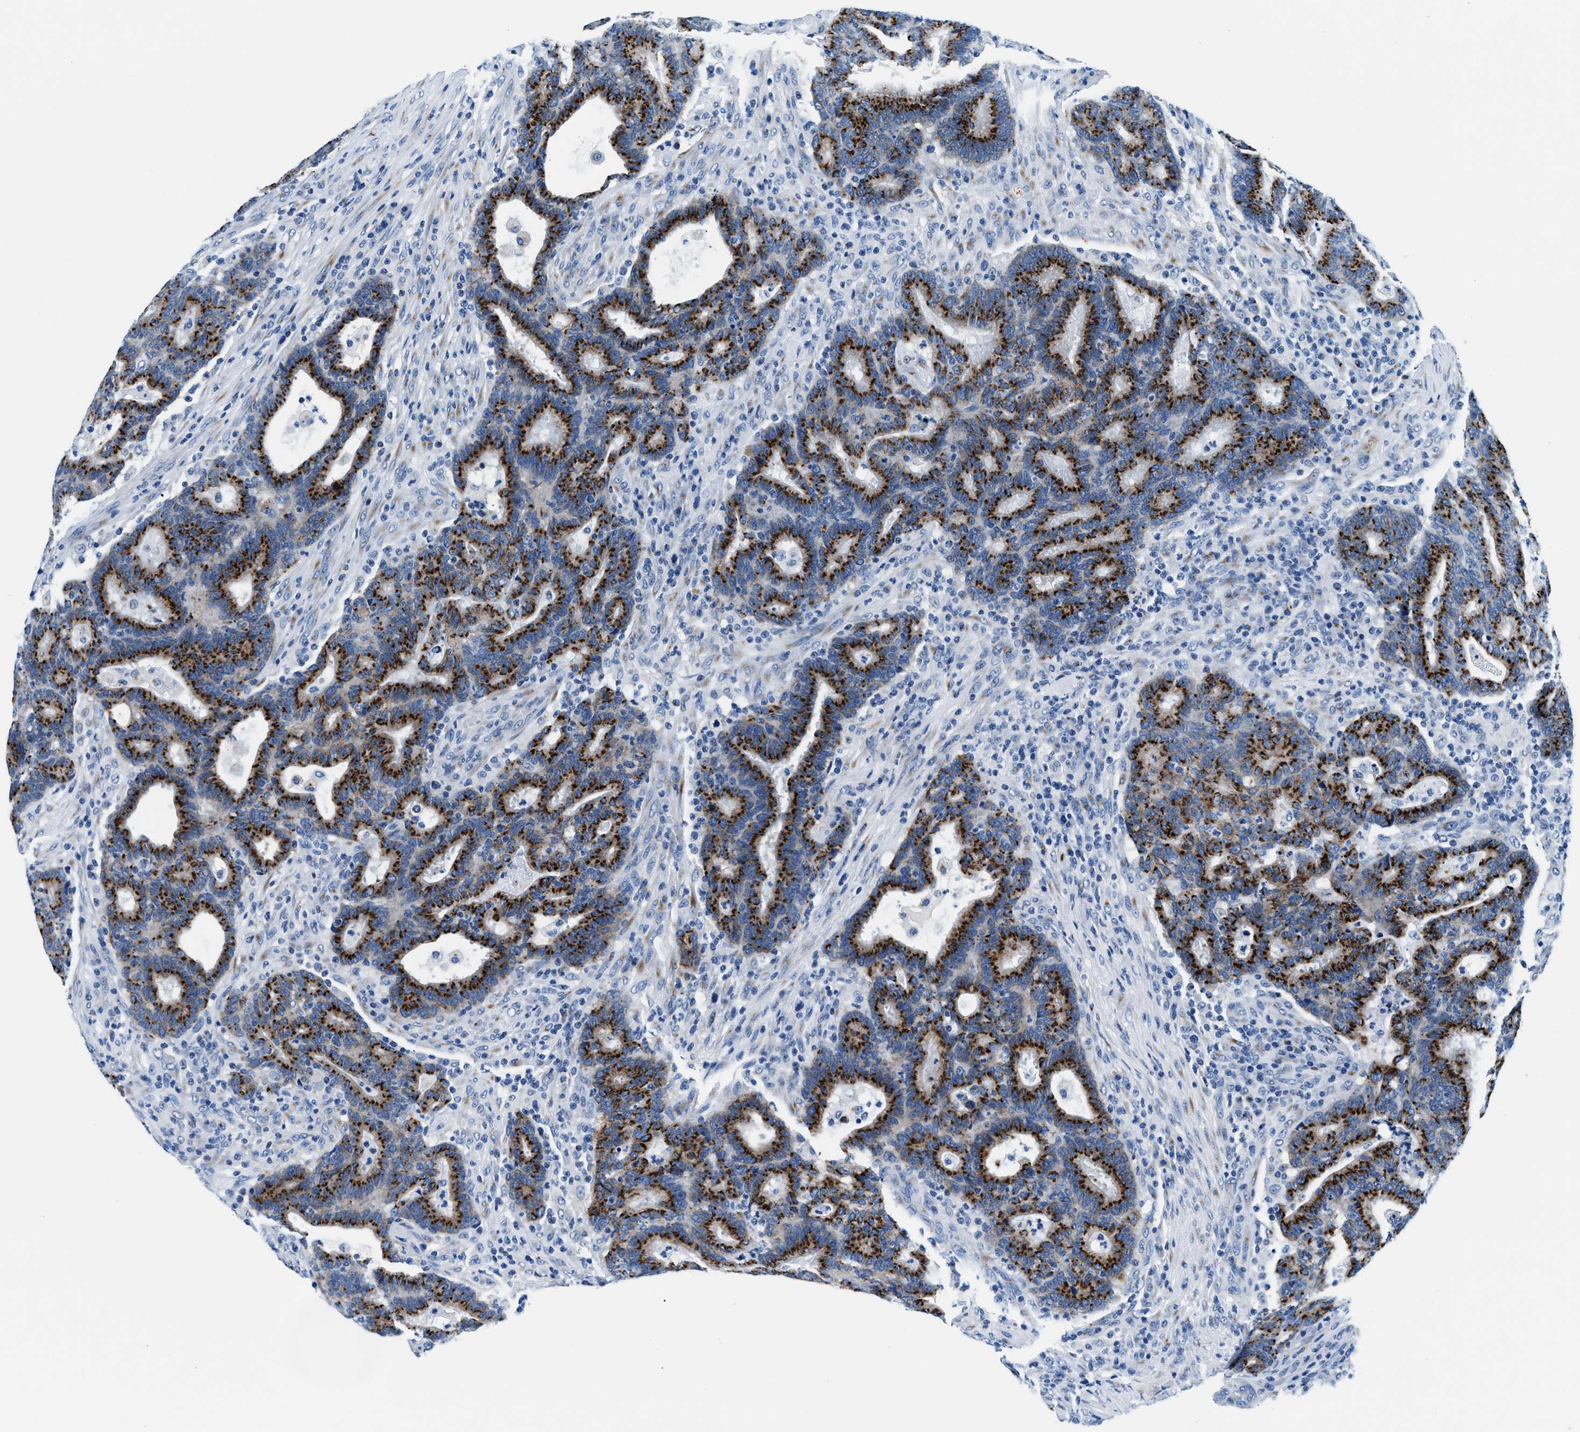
{"staining": {"intensity": "strong", "quantity": ">75%", "location": "cytoplasmic/membranous"}, "tissue": "colorectal cancer", "cell_type": "Tumor cells", "image_type": "cancer", "snomed": [{"axis": "morphology", "description": "Adenocarcinoma, NOS"}, {"axis": "topography", "description": "Colon"}], "caption": "Colorectal adenocarcinoma stained for a protein (brown) displays strong cytoplasmic/membranous positive positivity in approximately >75% of tumor cells.", "gene": "VPS53", "patient": {"sex": "female", "age": 75}}